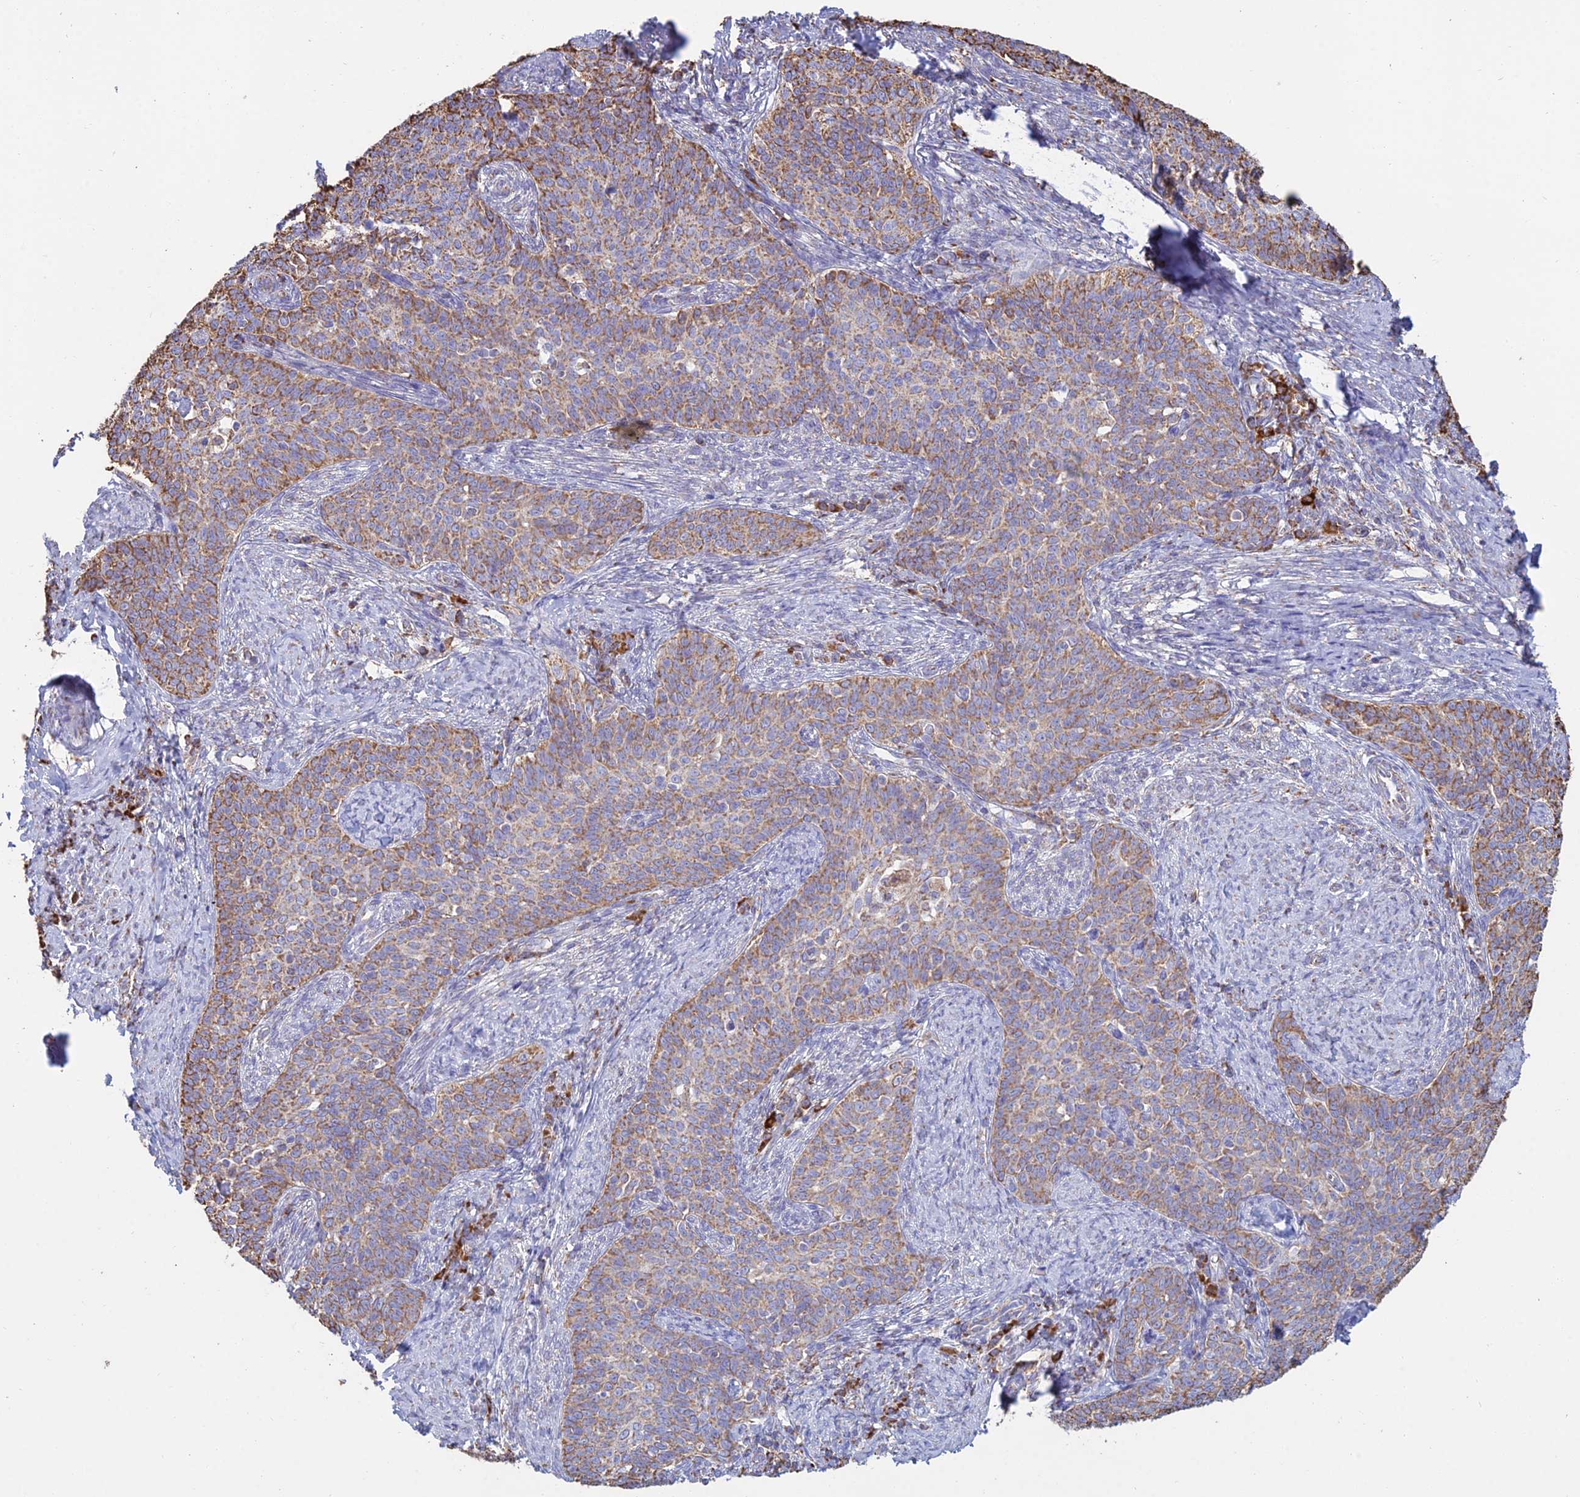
{"staining": {"intensity": "moderate", "quantity": ">75%", "location": "cytoplasmic/membranous"}, "tissue": "cervical cancer", "cell_type": "Tumor cells", "image_type": "cancer", "snomed": [{"axis": "morphology", "description": "Squamous cell carcinoma, NOS"}, {"axis": "topography", "description": "Cervix"}], "caption": "Cervical cancer (squamous cell carcinoma) stained for a protein shows moderate cytoplasmic/membranous positivity in tumor cells.", "gene": "OR2W3", "patient": {"sex": "female", "age": 39}}